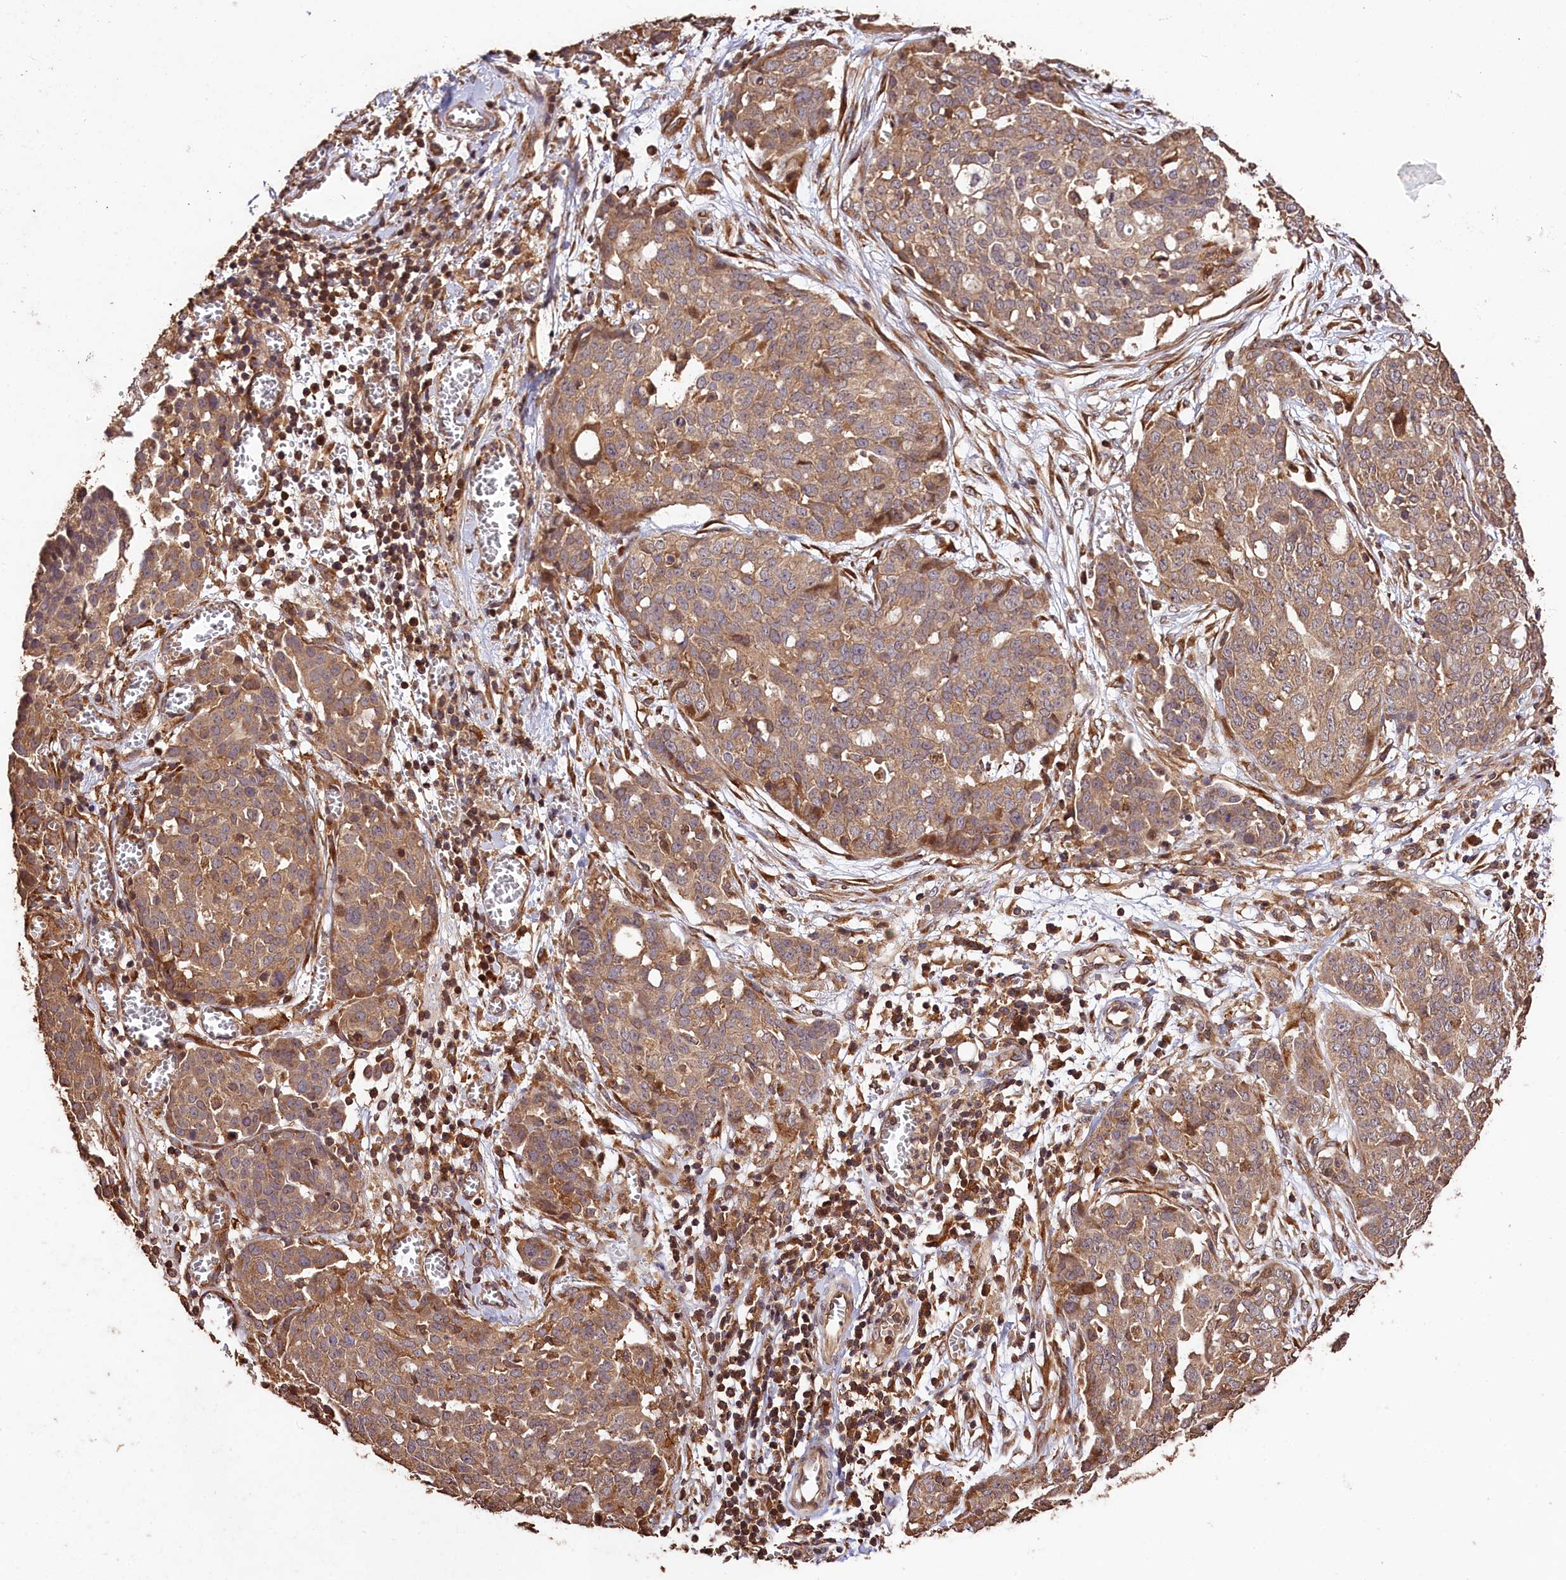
{"staining": {"intensity": "moderate", "quantity": ">75%", "location": "cytoplasmic/membranous"}, "tissue": "ovarian cancer", "cell_type": "Tumor cells", "image_type": "cancer", "snomed": [{"axis": "morphology", "description": "Cystadenocarcinoma, serous, NOS"}, {"axis": "topography", "description": "Soft tissue"}, {"axis": "topography", "description": "Ovary"}], "caption": "This is a histology image of immunohistochemistry staining of ovarian cancer (serous cystadenocarcinoma), which shows moderate expression in the cytoplasmic/membranous of tumor cells.", "gene": "KPTN", "patient": {"sex": "female", "age": 57}}